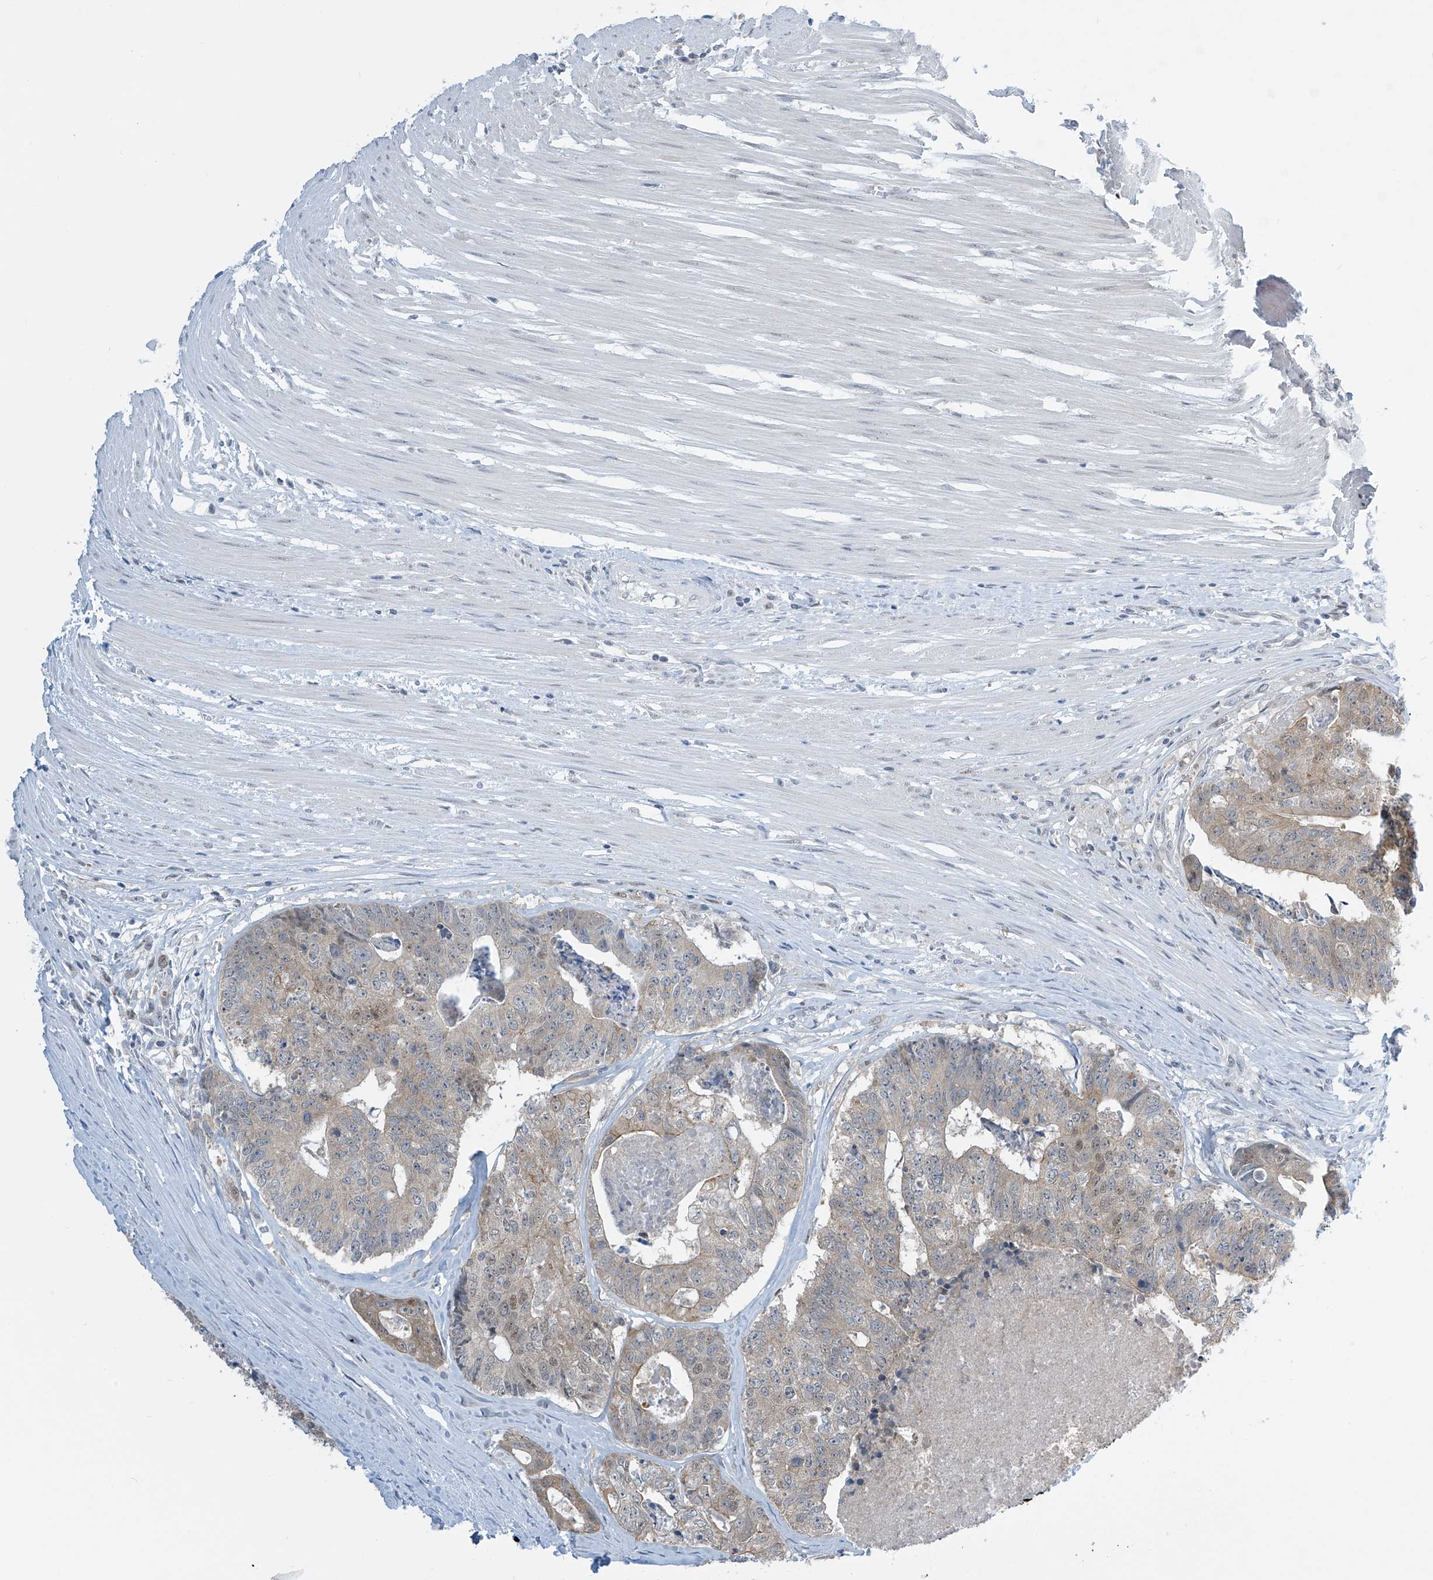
{"staining": {"intensity": "weak", "quantity": "<25%", "location": "cytoplasmic/membranous"}, "tissue": "colorectal cancer", "cell_type": "Tumor cells", "image_type": "cancer", "snomed": [{"axis": "morphology", "description": "Adenocarcinoma, NOS"}, {"axis": "topography", "description": "Colon"}], "caption": "DAB (3,3'-diaminobenzidine) immunohistochemical staining of human adenocarcinoma (colorectal) reveals no significant positivity in tumor cells. The staining is performed using DAB (3,3'-diaminobenzidine) brown chromogen with nuclei counter-stained in using hematoxylin.", "gene": "APLF", "patient": {"sex": "female", "age": 67}}